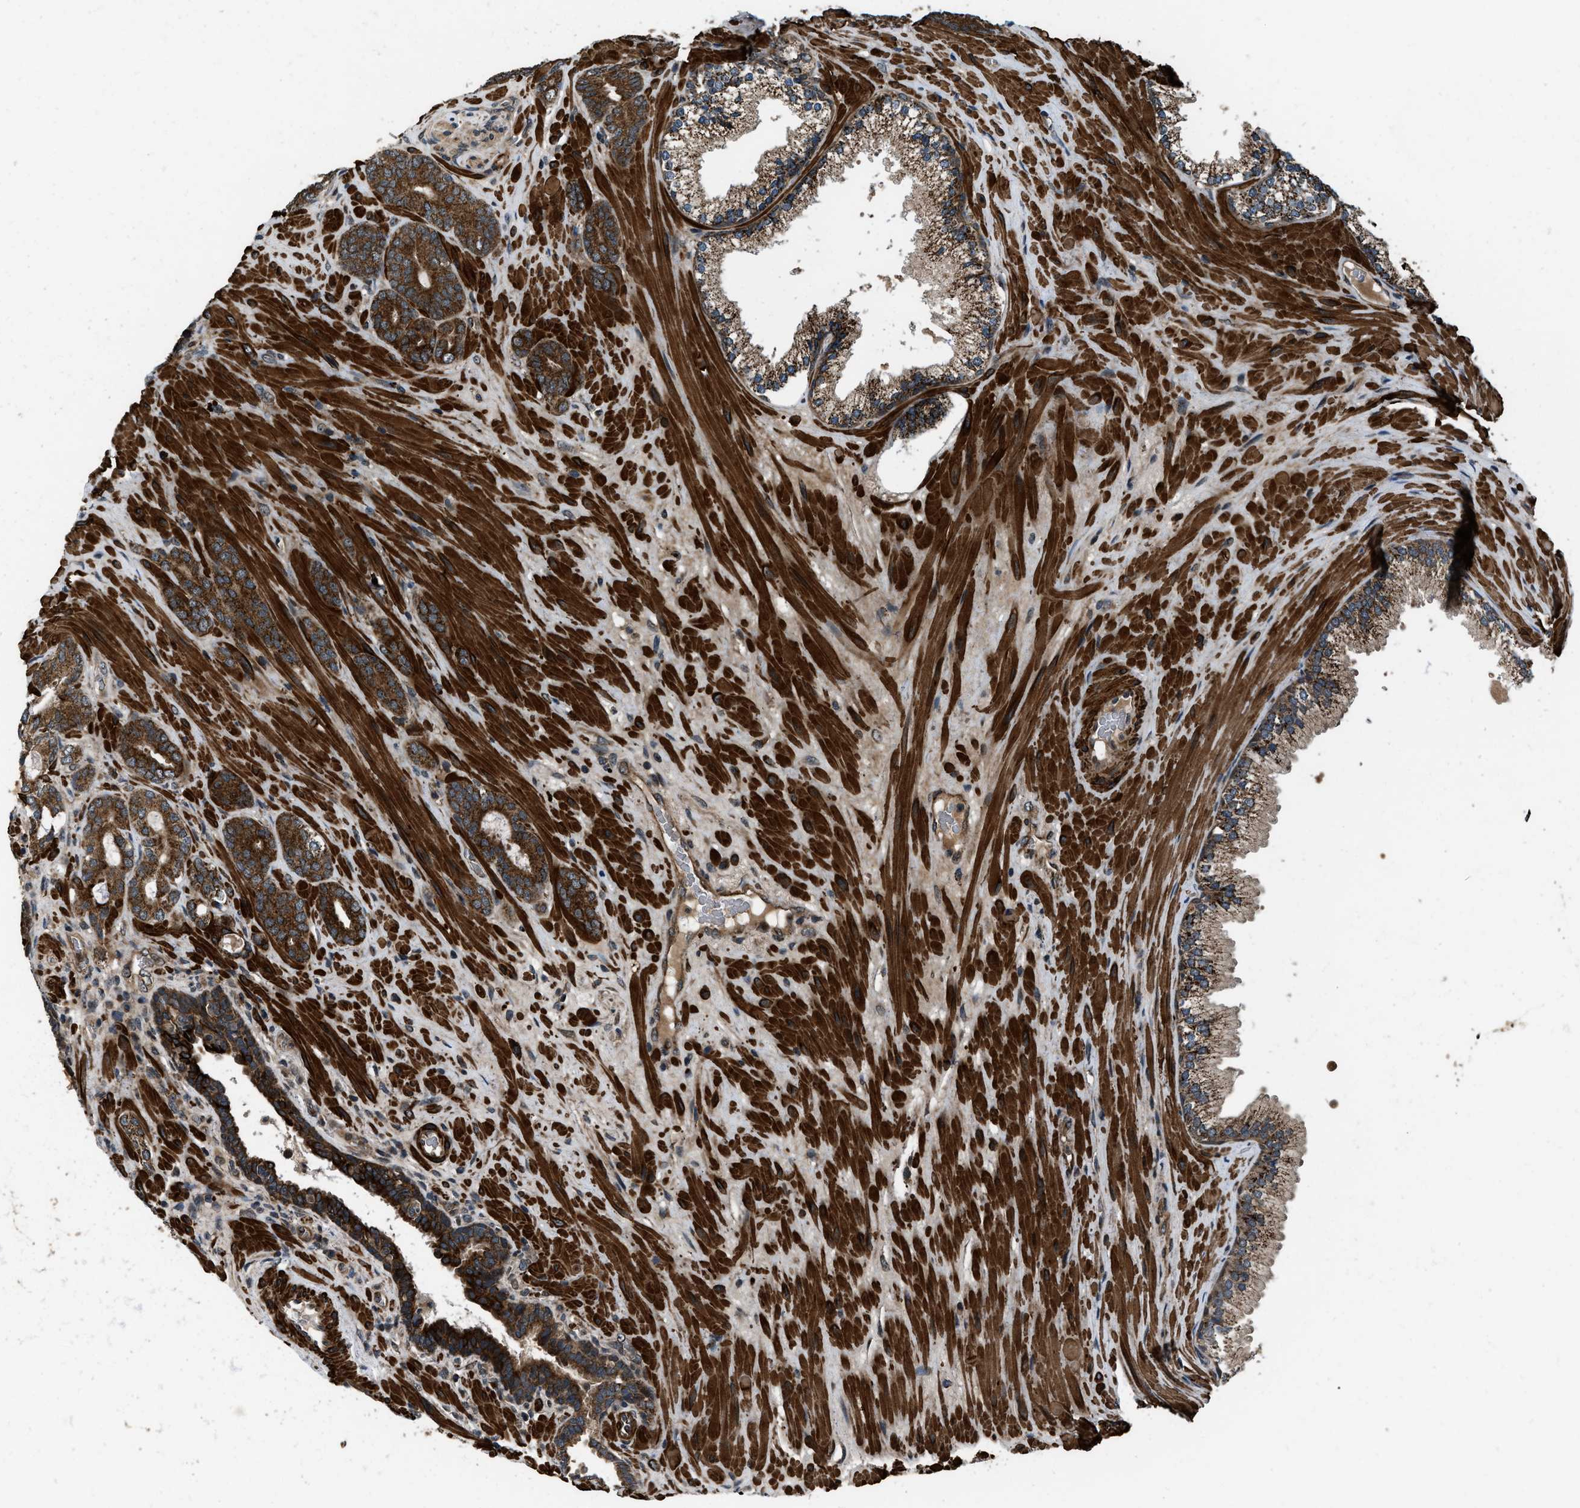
{"staining": {"intensity": "strong", "quantity": ">75%", "location": "cytoplasmic/membranous"}, "tissue": "prostate cancer", "cell_type": "Tumor cells", "image_type": "cancer", "snomed": [{"axis": "morphology", "description": "Adenocarcinoma, Low grade"}, {"axis": "topography", "description": "Prostate"}], "caption": "Immunohistochemical staining of human adenocarcinoma (low-grade) (prostate) displays high levels of strong cytoplasmic/membranous protein positivity in approximately >75% of tumor cells. Using DAB (3,3'-diaminobenzidine) (brown) and hematoxylin (blue) stains, captured at high magnification using brightfield microscopy.", "gene": "IRAK4", "patient": {"sex": "male", "age": 63}}